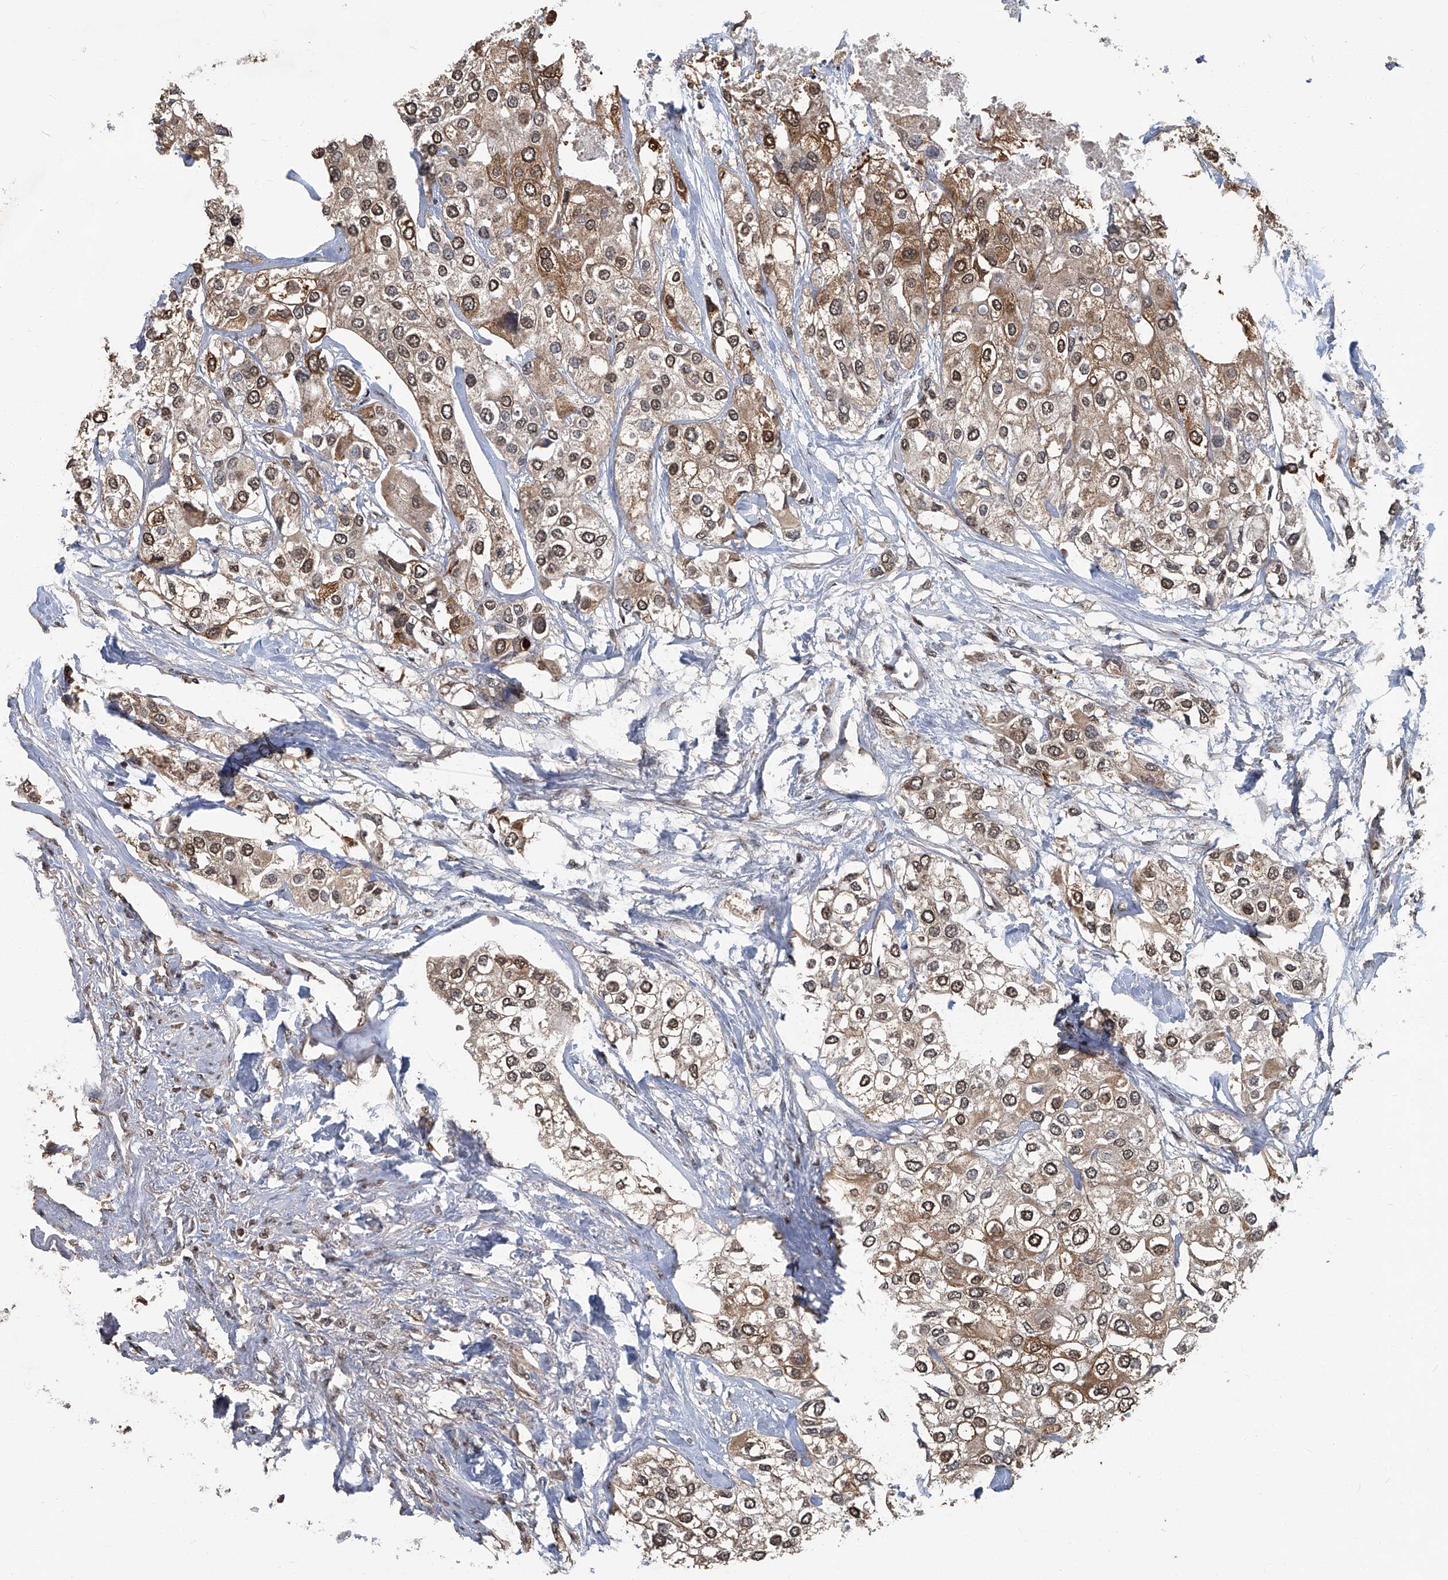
{"staining": {"intensity": "moderate", "quantity": ">75%", "location": "cytoplasmic/membranous,nuclear"}, "tissue": "urothelial cancer", "cell_type": "Tumor cells", "image_type": "cancer", "snomed": [{"axis": "morphology", "description": "Urothelial carcinoma, High grade"}, {"axis": "topography", "description": "Urinary bladder"}], "caption": "Tumor cells exhibit moderate cytoplasmic/membranous and nuclear staining in approximately >75% of cells in high-grade urothelial carcinoma.", "gene": "GPR132", "patient": {"sex": "male", "age": 64}}